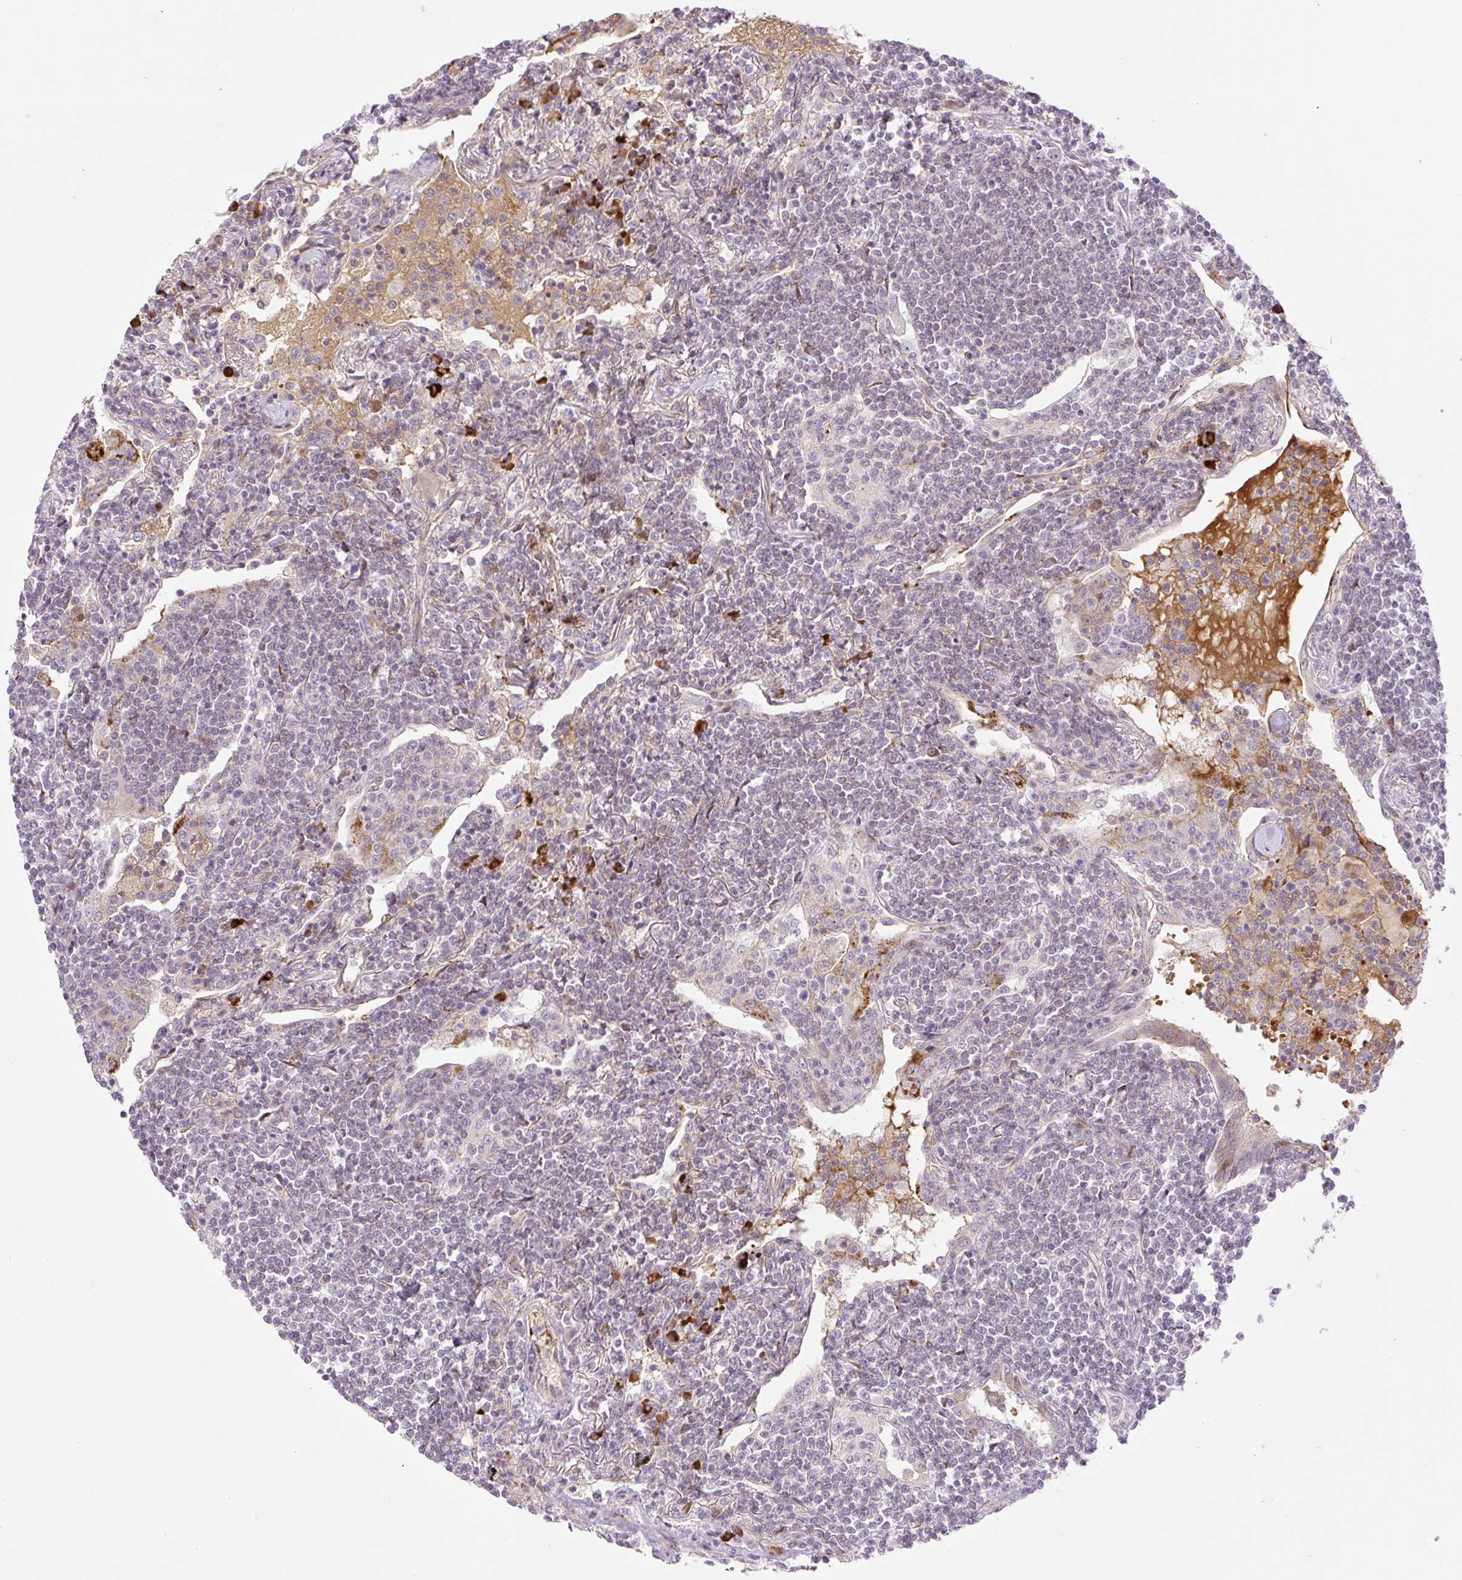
{"staining": {"intensity": "negative", "quantity": "none", "location": "none"}, "tissue": "lymphoma", "cell_type": "Tumor cells", "image_type": "cancer", "snomed": [{"axis": "morphology", "description": "Malignant lymphoma, non-Hodgkin's type, Low grade"}, {"axis": "topography", "description": "Lung"}], "caption": "DAB (3,3'-diaminobenzidine) immunohistochemical staining of human malignant lymphoma, non-Hodgkin's type (low-grade) shows no significant staining in tumor cells.", "gene": "ZFP41", "patient": {"sex": "female", "age": 71}}